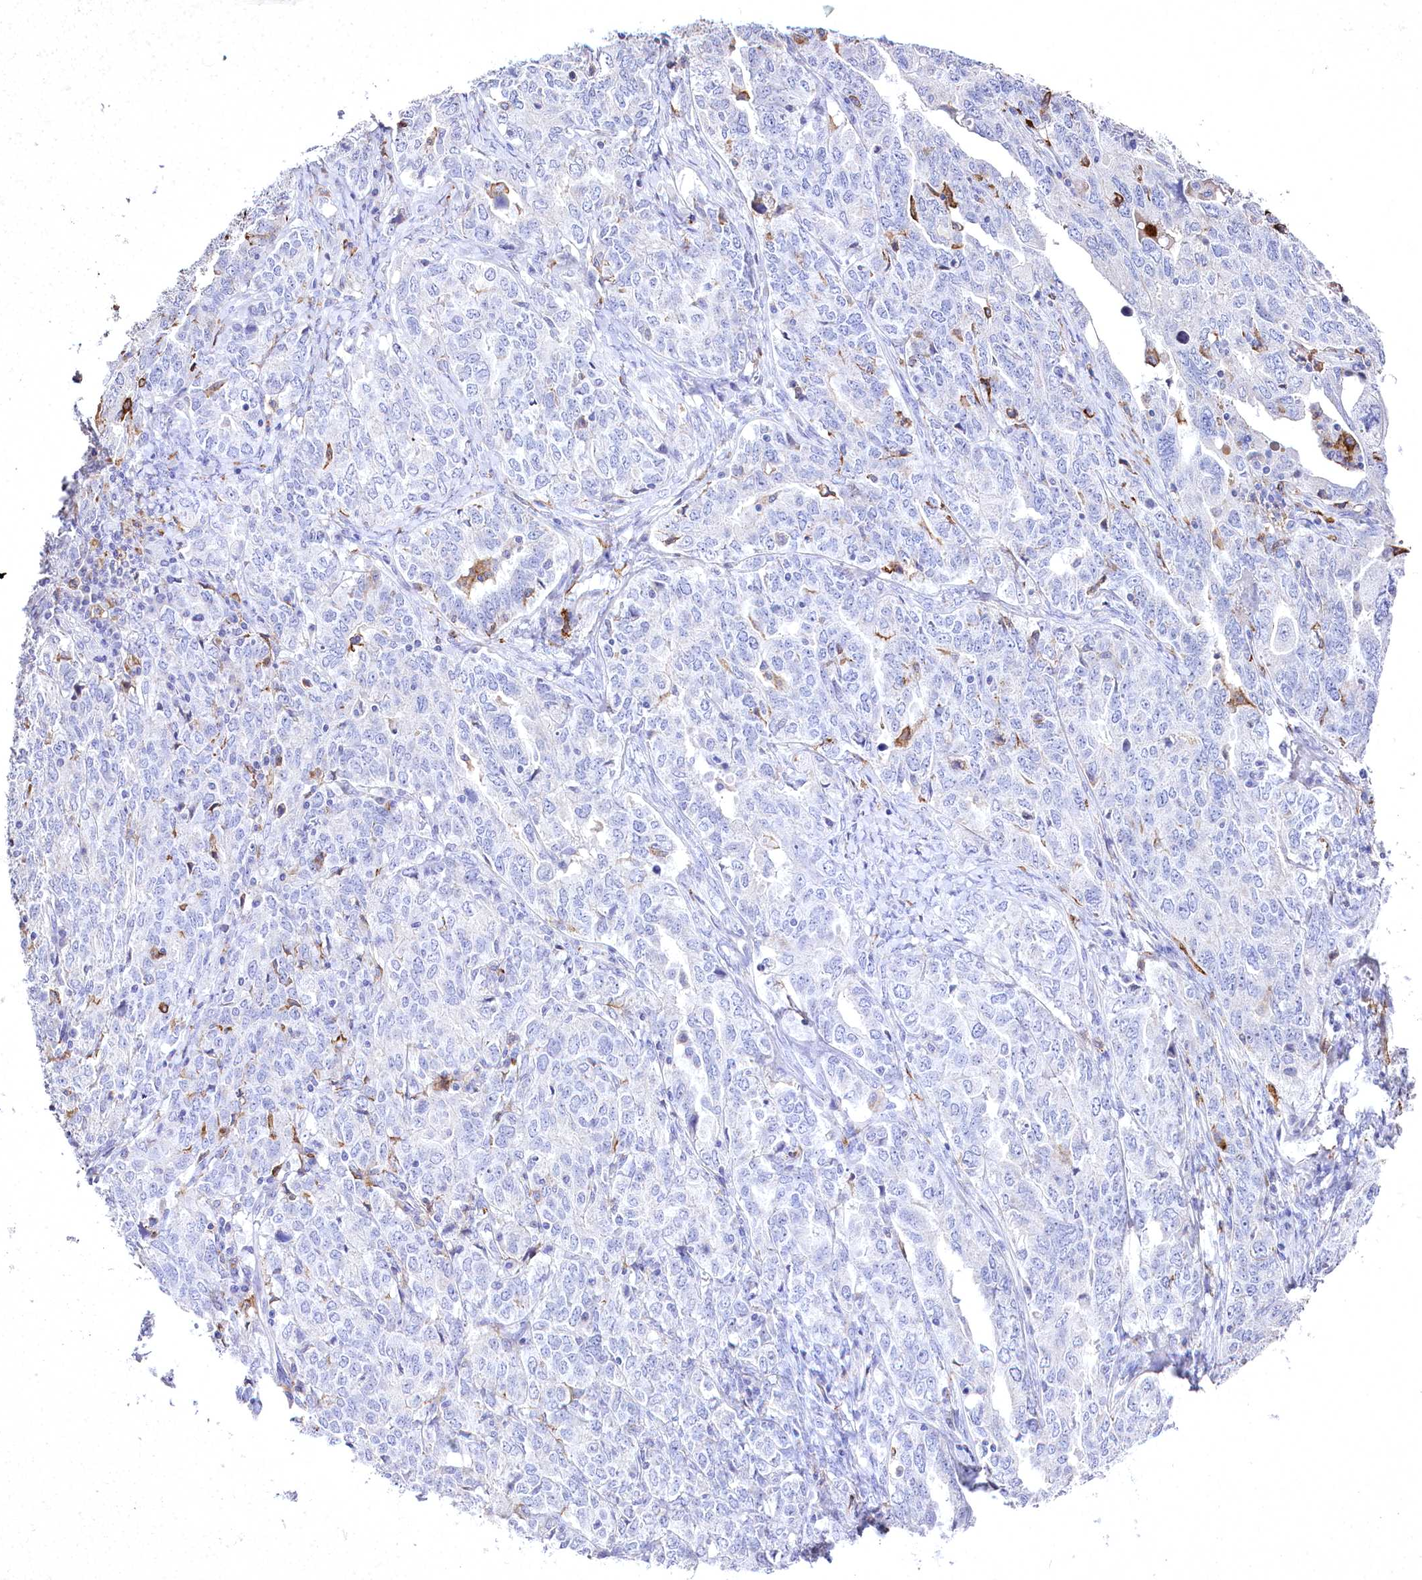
{"staining": {"intensity": "negative", "quantity": "none", "location": "none"}, "tissue": "ovarian cancer", "cell_type": "Tumor cells", "image_type": "cancer", "snomed": [{"axis": "morphology", "description": "Carcinoma, endometroid"}, {"axis": "topography", "description": "Ovary"}], "caption": "Human ovarian endometroid carcinoma stained for a protein using immunohistochemistry exhibits no expression in tumor cells.", "gene": "CLEC4M", "patient": {"sex": "female", "age": 62}}